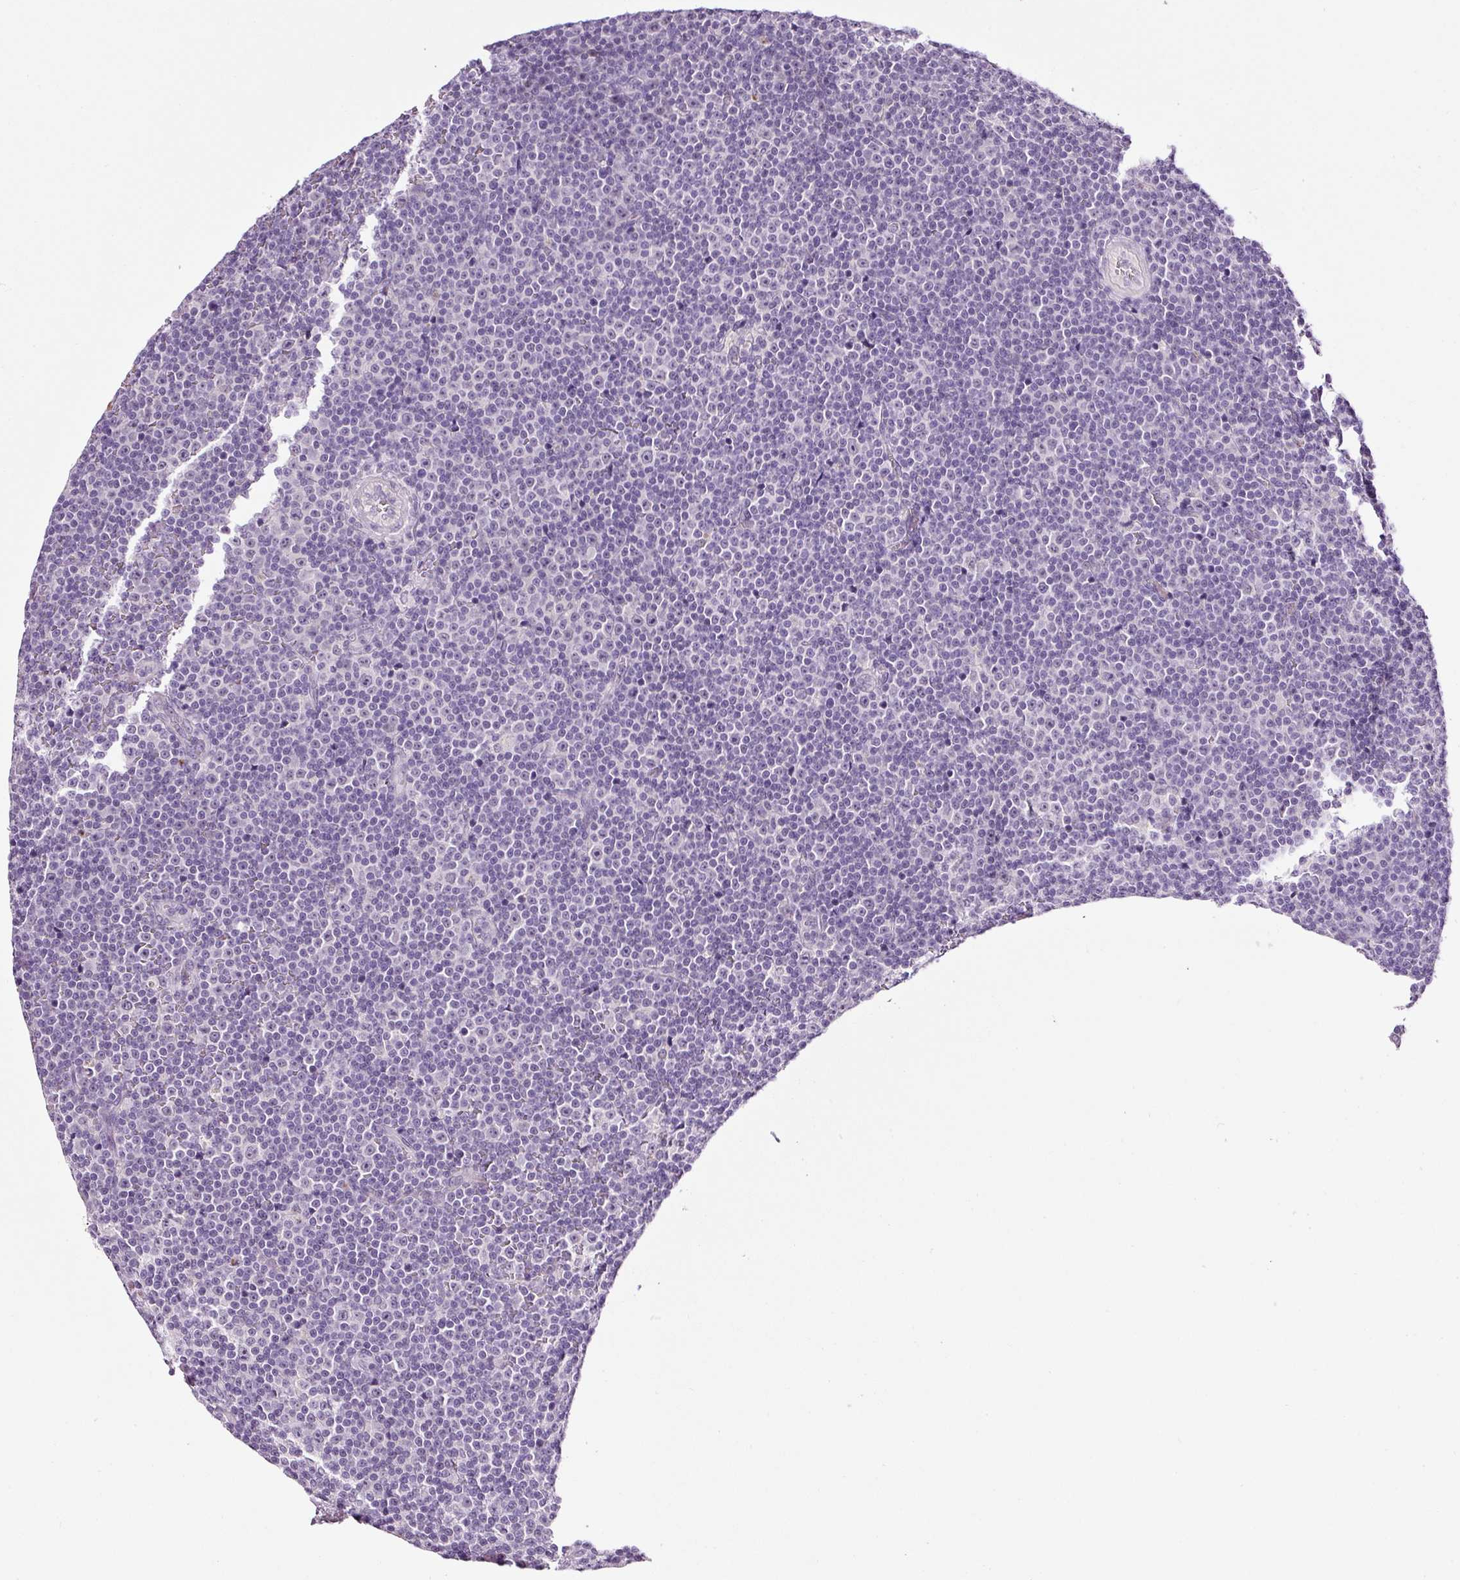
{"staining": {"intensity": "negative", "quantity": "none", "location": "none"}, "tissue": "lymphoma", "cell_type": "Tumor cells", "image_type": "cancer", "snomed": [{"axis": "morphology", "description": "Malignant lymphoma, non-Hodgkin's type, Low grade"}, {"axis": "topography", "description": "Lymph node"}], "caption": "Immunohistochemical staining of human malignant lymphoma, non-Hodgkin's type (low-grade) demonstrates no significant expression in tumor cells. Nuclei are stained in blue.", "gene": "RTF2", "patient": {"sex": "female", "age": 67}}